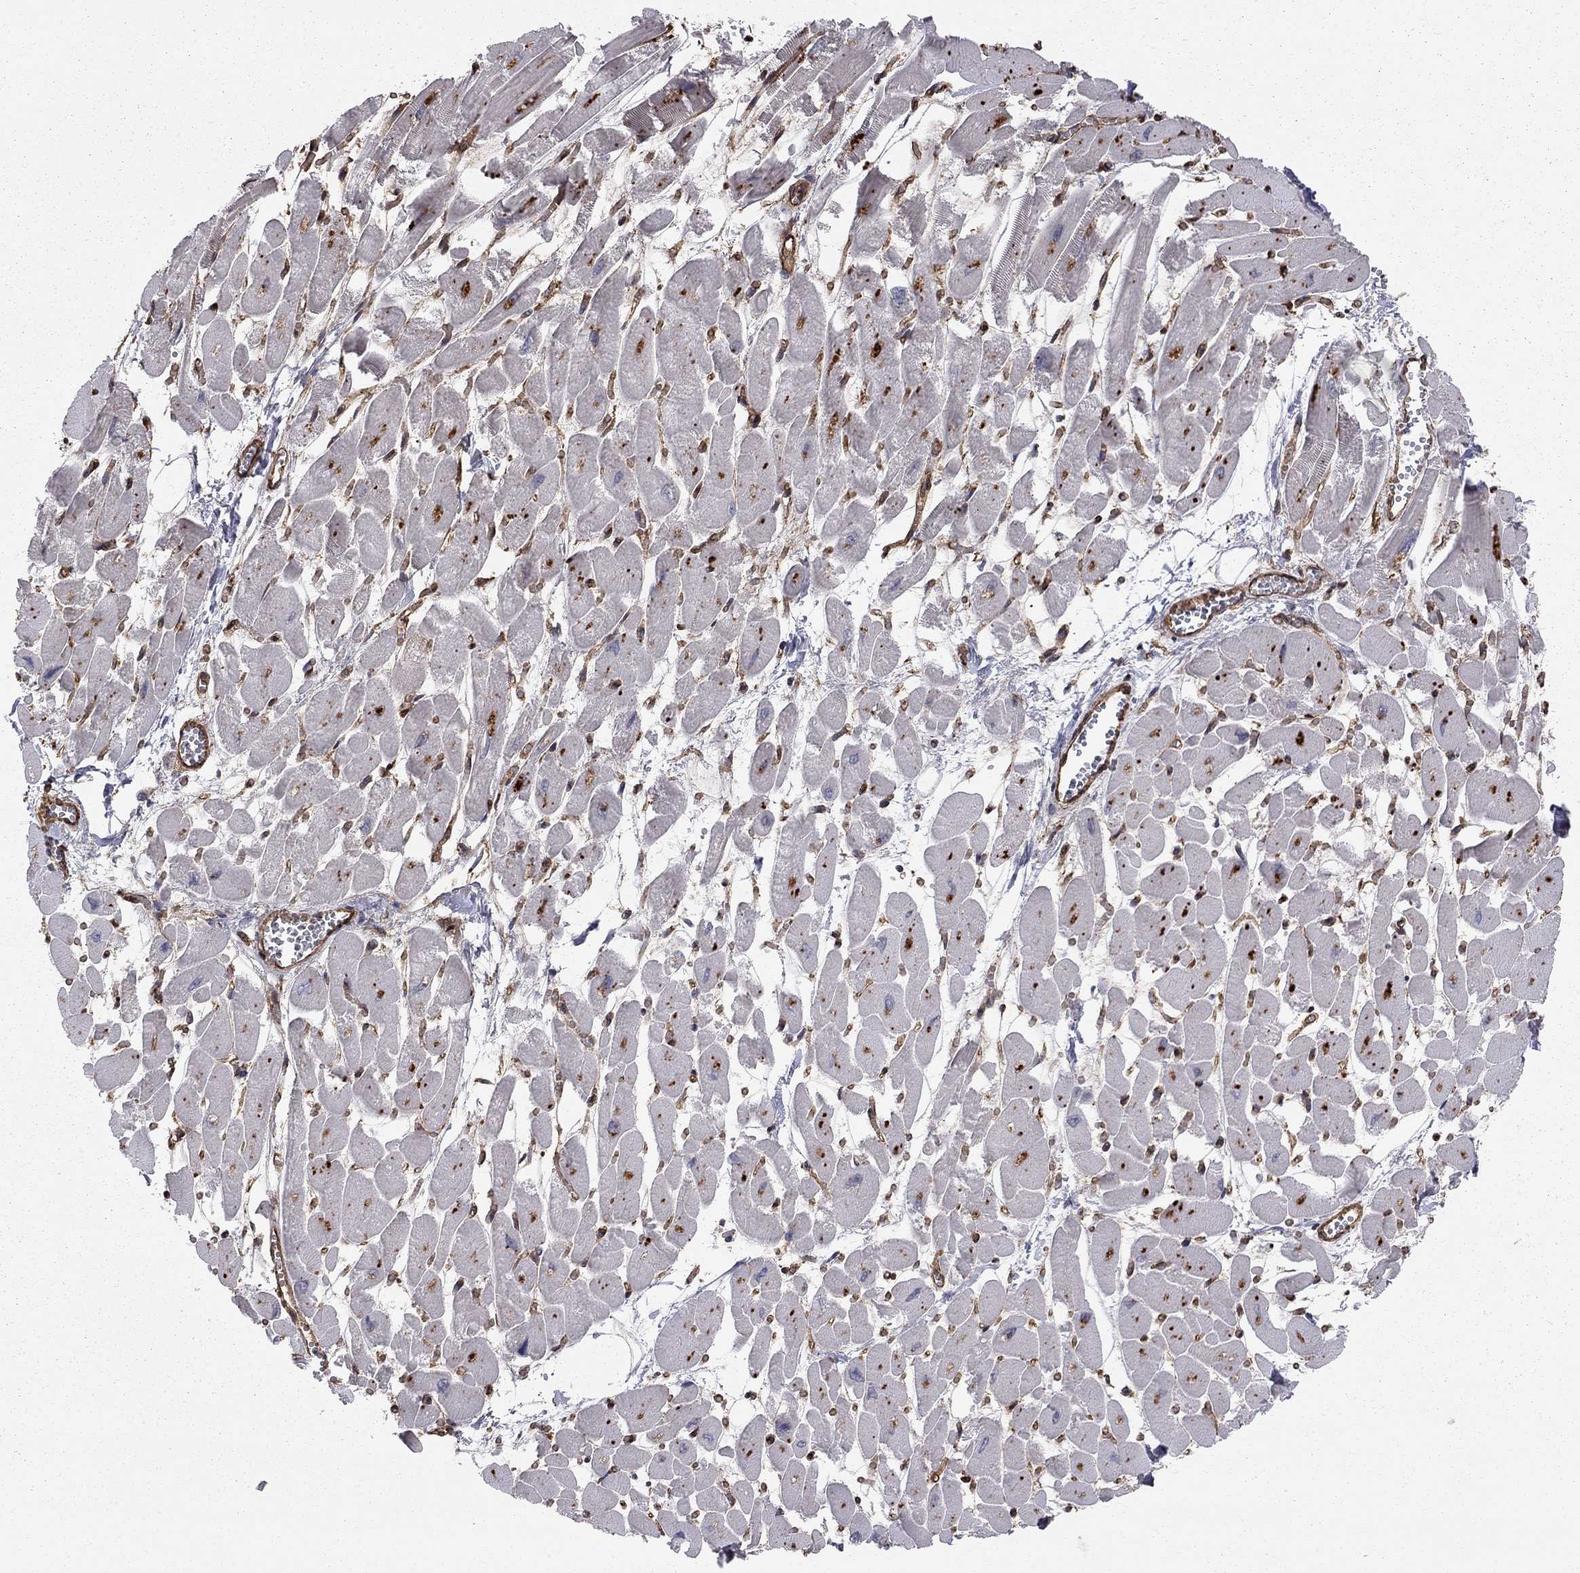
{"staining": {"intensity": "negative", "quantity": "none", "location": "none"}, "tissue": "heart muscle", "cell_type": "Cardiomyocytes", "image_type": "normal", "snomed": [{"axis": "morphology", "description": "Normal tissue, NOS"}, {"axis": "topography", "description": "Heart"}], "caption": "Immunohistochemistry histopathology image of benign heart muscle: heart muscle stained with DAB shows no significant protein positivity in cardiomyocytes. (Brightfield microscopy of DAB (3,3'-diaminobenzidine) immunohistochemistry (IHC) at high magnification).", "gene": "RASEF", "patient": {"sex": "female", "age": 52}}